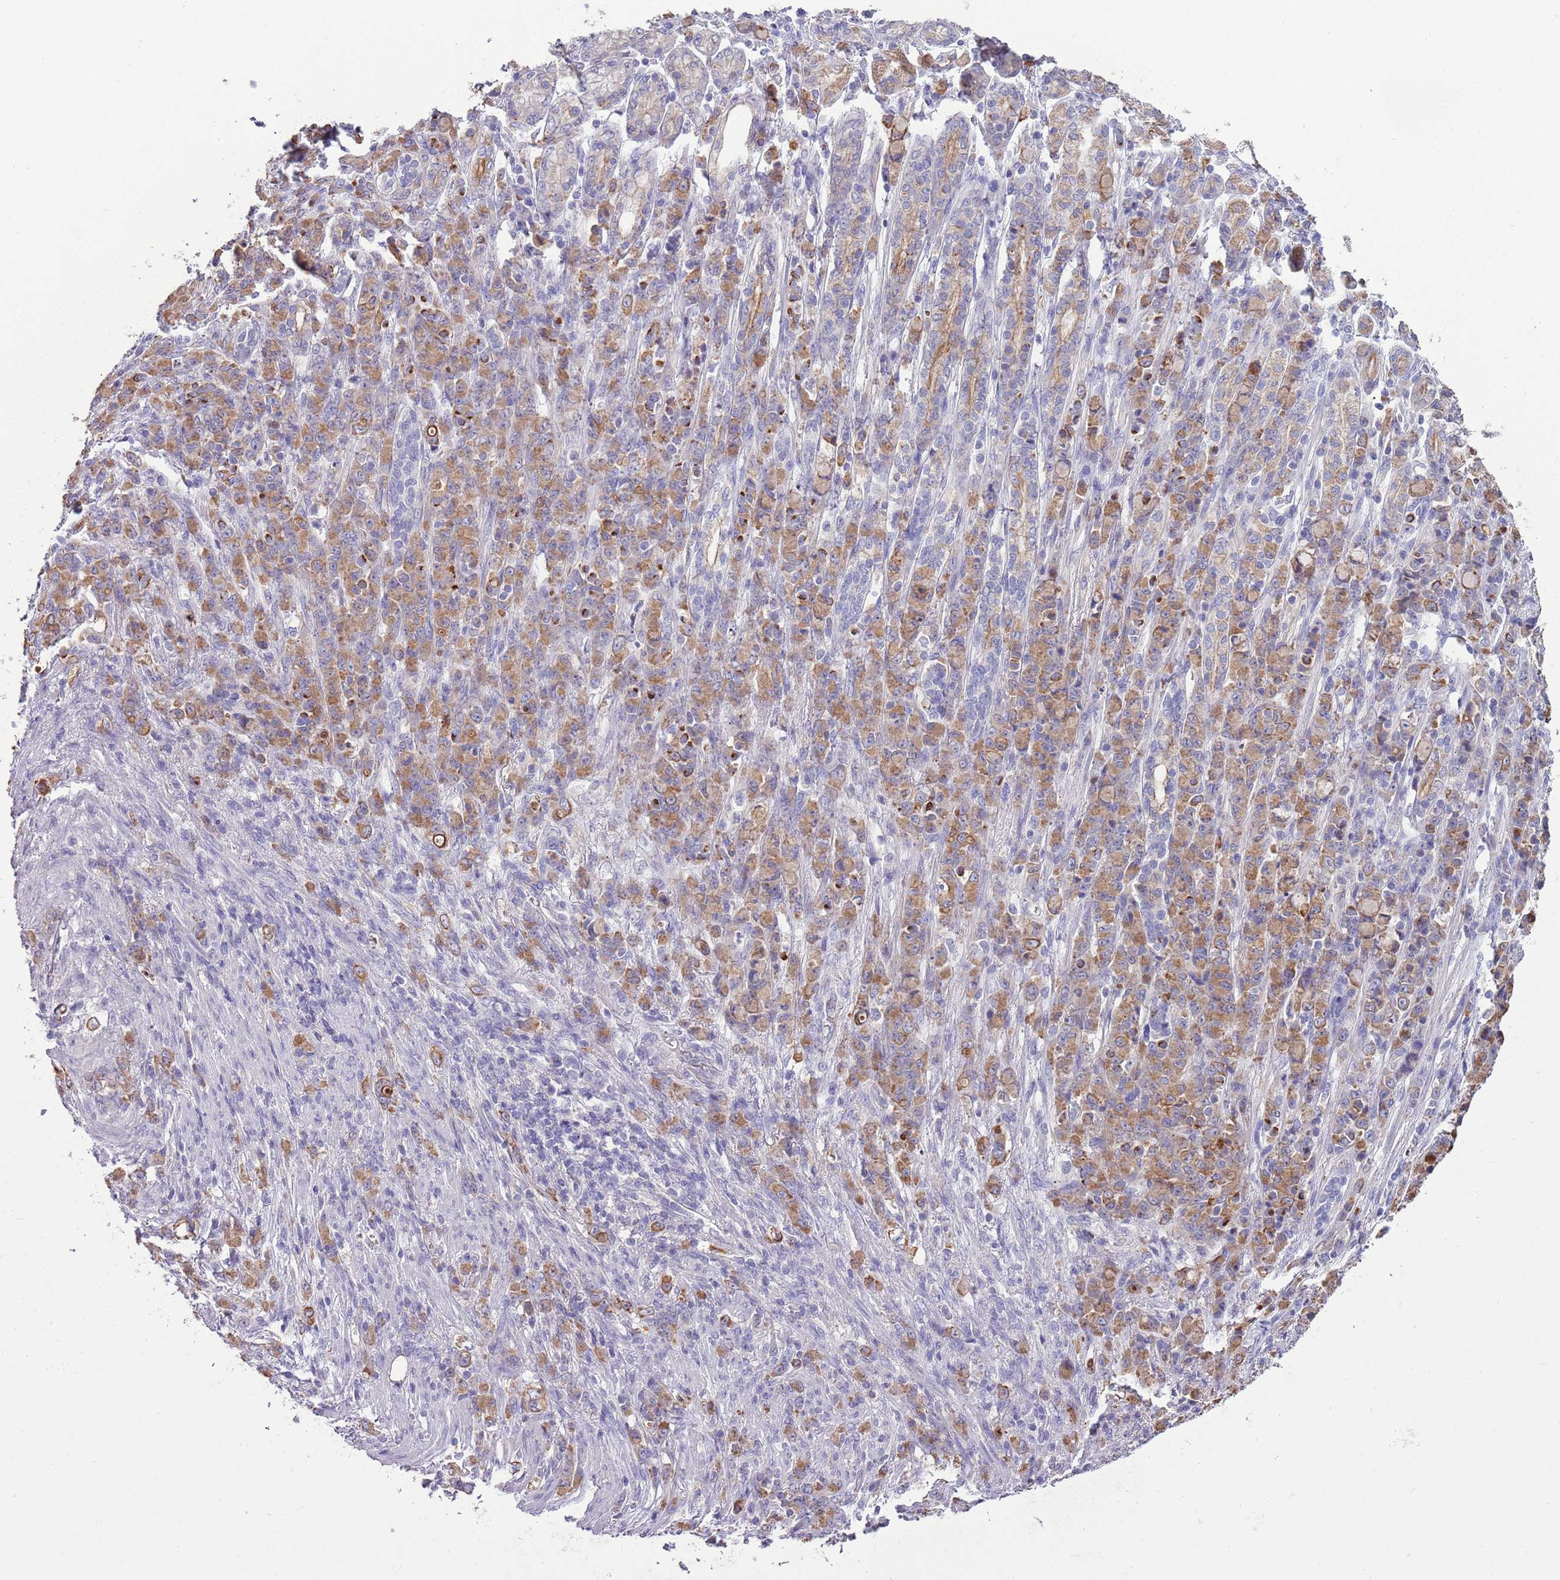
{"staining": {"intensity": "moderate", "quantity": ">75%", "location": "cytoplasmic/membranous"}, "tissue": "stomach cancer", "cell_type": "Tumor cells", "image_type": "cancer", "snomed": [{"axis": "morphology", "description": "Adenocarcinoma, NOS"}, {"axis": "topography", "description": "Stomach"}], "caption": "Immunohistochemistry micrograph of human stomach cancer (adenocarcinoma) stained for a protein (brown), which demonstrates medium levels of moderate cytoplasmic/membranous positivity in about >75% of tumor cells.", "gene": "HES3", "patient": {"sex": "female", "age": 79}}